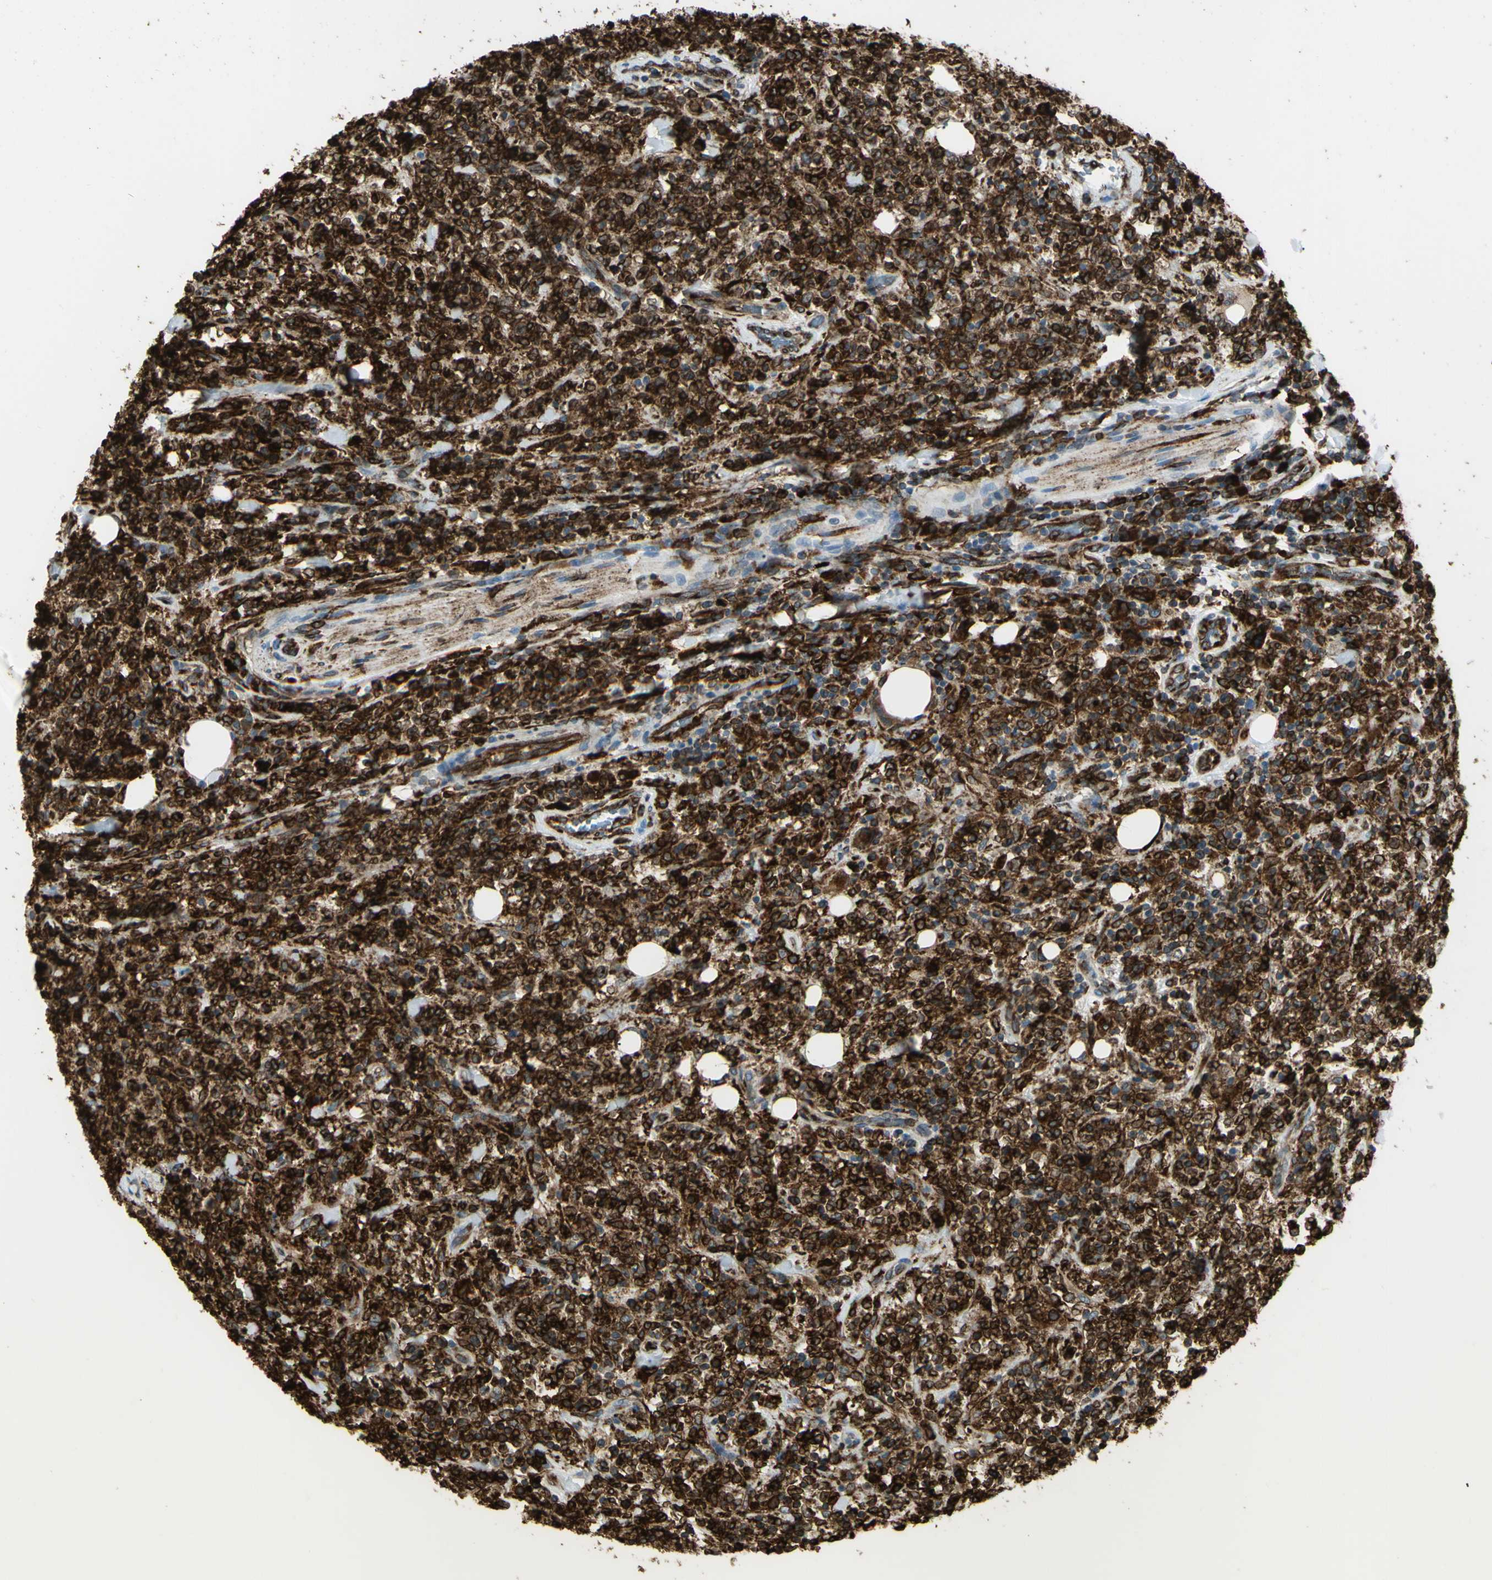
{"staining": {"intensity": "strong", "quantity": ">75%", "location": "cytoplasmic/membranous"}, "tissue": "lymphoma", "cell_type": "Tumor cells", "image_type": "cancer", "snomed": [{"axis": "morphology", "description": "Malignant lymphoma, non-Hodgkin's type, High grade"}, {"axis": "topography", "description": "Soft tissue"}], "caption": "High-grade malignant lymphoma, non-Hodgkin's type tissue demonstrates strong cytoplasmic/membranous staining in about >75% of tumor cells", "gene": "CD74", "patient": {"sex": "male", "age": 18}}